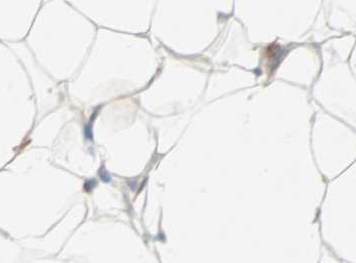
{"staining": {"intensity": "negative", "quantity": "none", "location": "none"}, "tissue": "adipose tissue", "cell_type": "Adipocytes", "image_type": "normal", "snomed": [{"axis": "morphology", "description": "Normal tissue, NOS"}, {"axis": "topography", "description": "Soft tissue"}], "caption": "DAB (3,3'-diaminobenzidine) immunohistochemical staining of unremarkable human adipose tissue displays no significant staining in adipocytes.", "gene": "RTL6", "patient": {"sex": "male", "age": 26}}